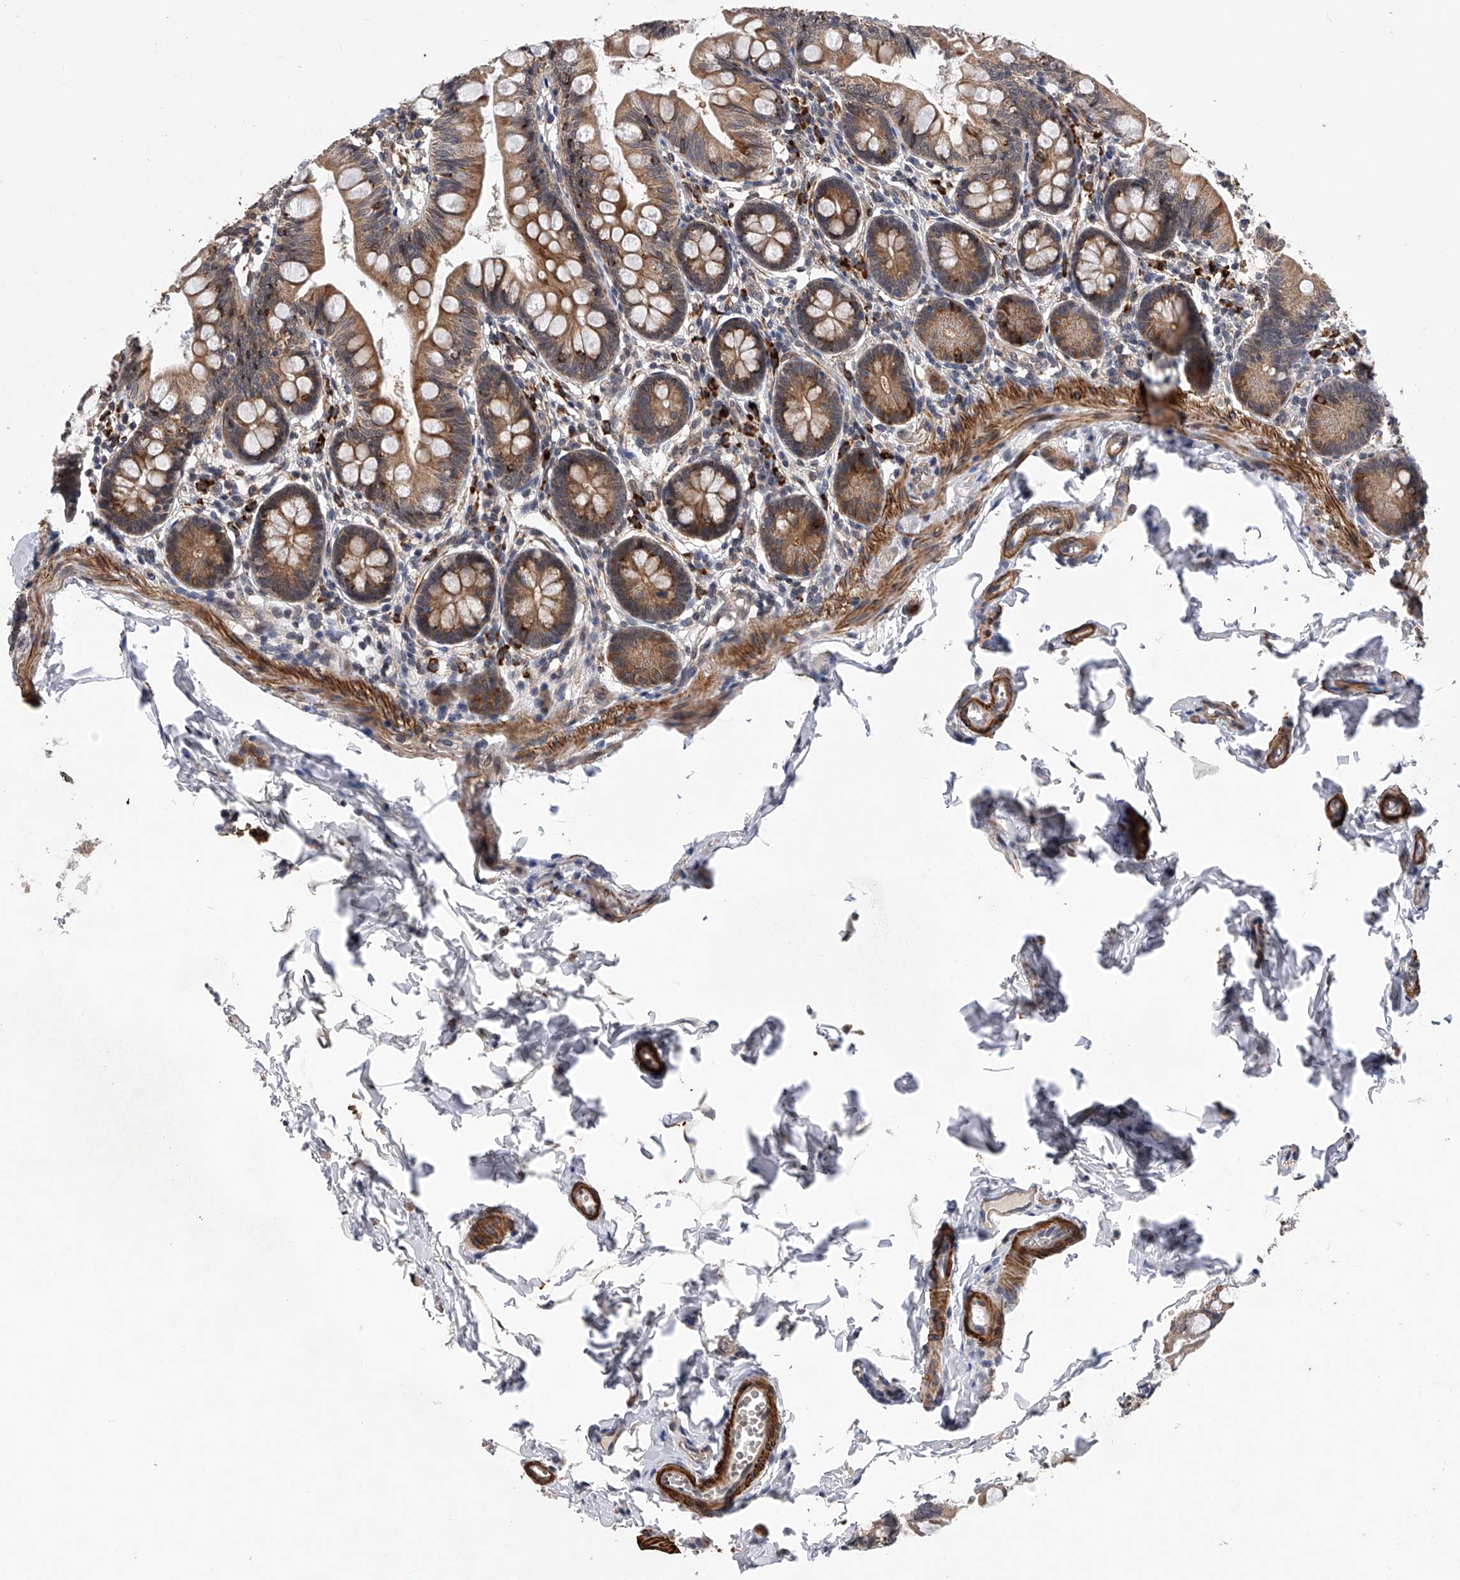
{"staining": {"intensity": "moderate", "quantity": ">75%", "location": "cytoplasmic/membranous"}, "tissue": "small intestine", "cell_type": "Glandular cells", "image_type": "normal", "snomed": [{"axis": "morphology", "description": "Normal tissue, NOS"}, {"axis": "topography", "description": "Small intestine"}], "caption": "There is medium levels of moderate cytoplasmic/membranous positivity in glandular cells of unremarkable small intestine, as demonstrated by immunohistochemical staining (brown color).", "gene": "SPOCK1", "patient": {"sex": "male", "age": 7}}